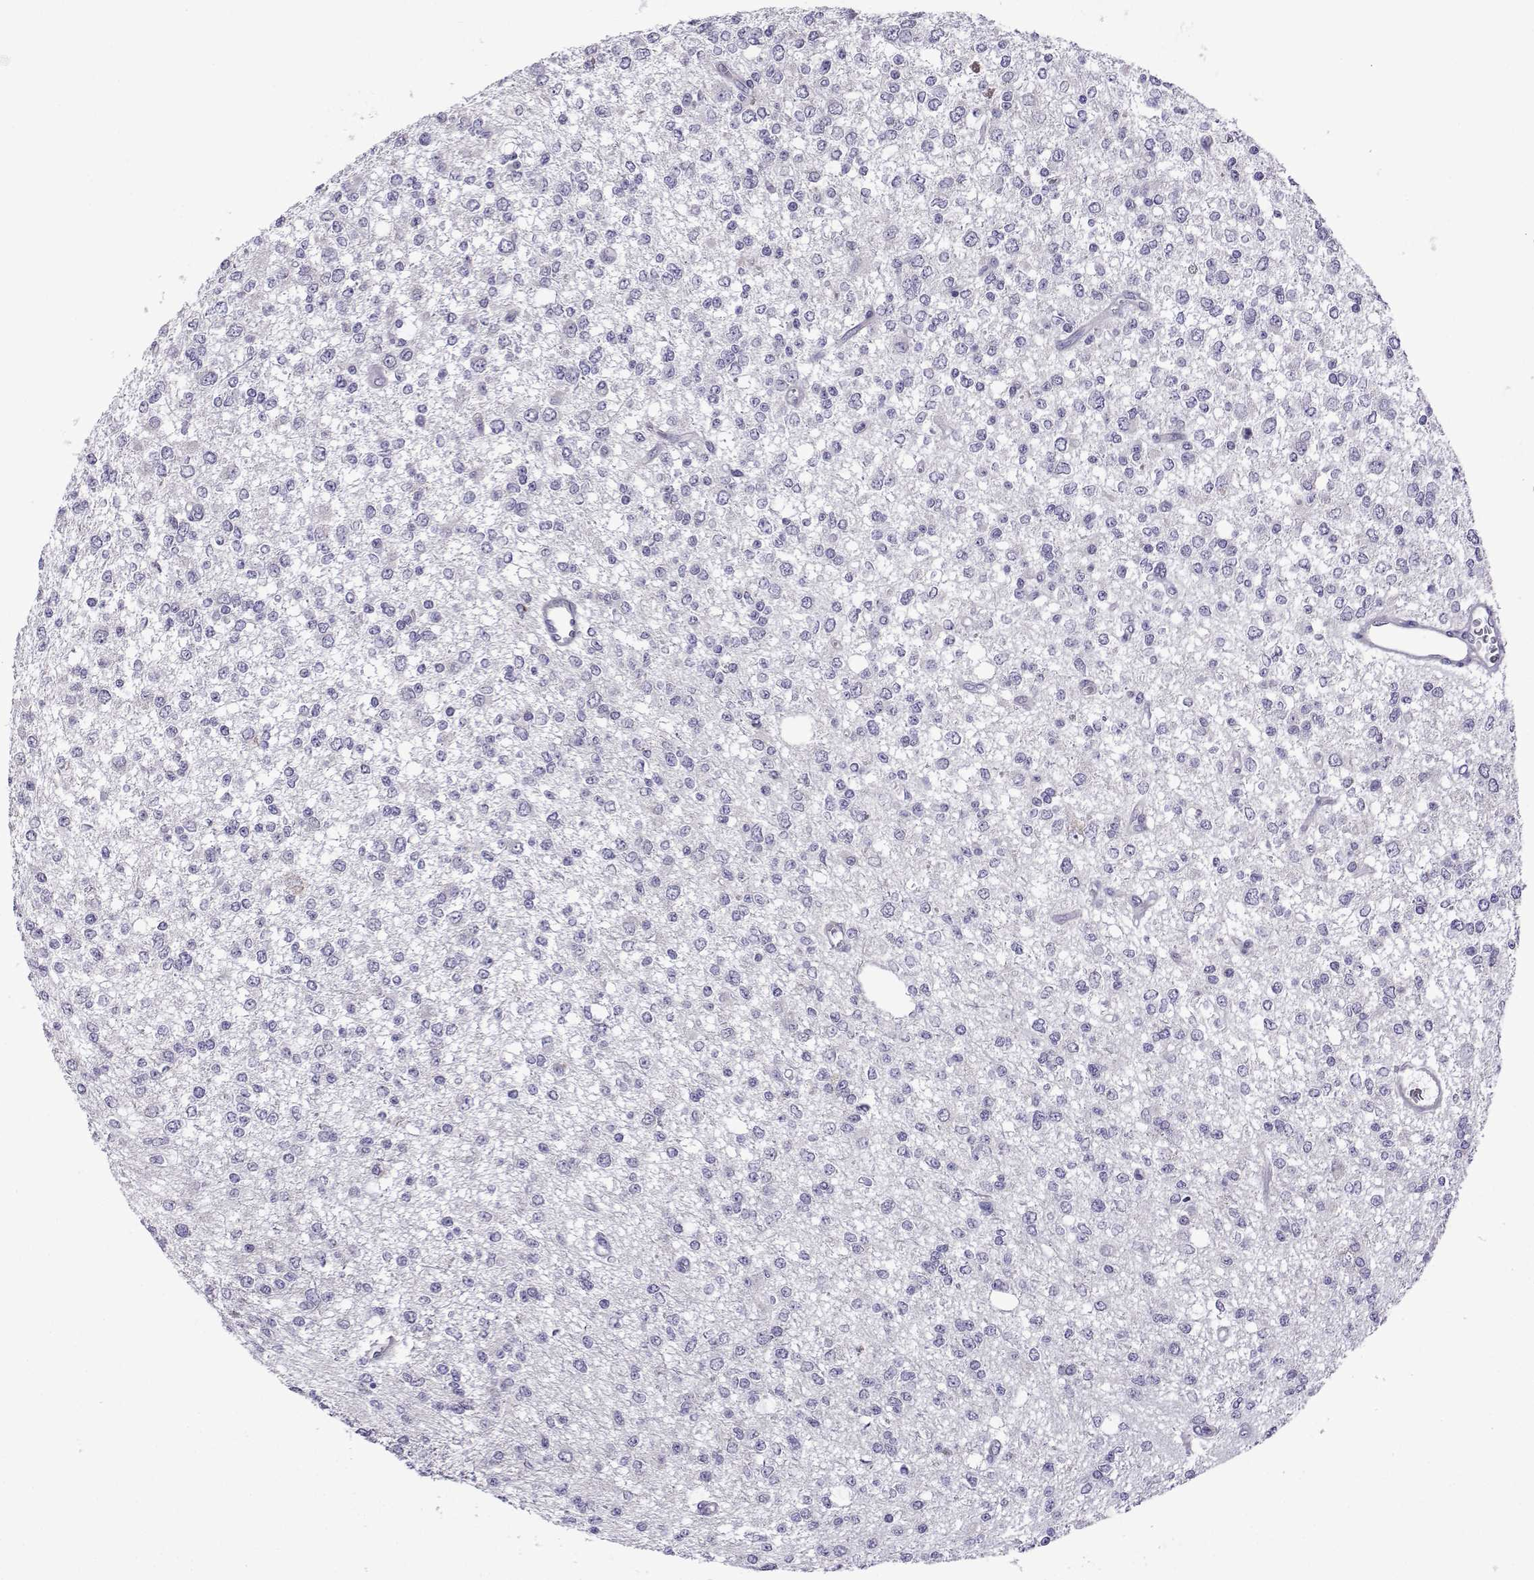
{"staining": {"intensity": "negative", "quantity": "none", "location": "none"}, "tissue": "glioma", "cell_type": "Tumor cells", "image_type": "cancer", "snomed": [{"axis": "morphology", "description": "Glioma, malignant, Low grade"}, {"axis": "topography", "description": "Brain"}], "caption": "Immunohistochemistry (IHC) of malignant glioma (low-grade) shows no staining in tumor cells.", "gene": "CFAP70", "patient": {"sex": "male", "age": 67}}